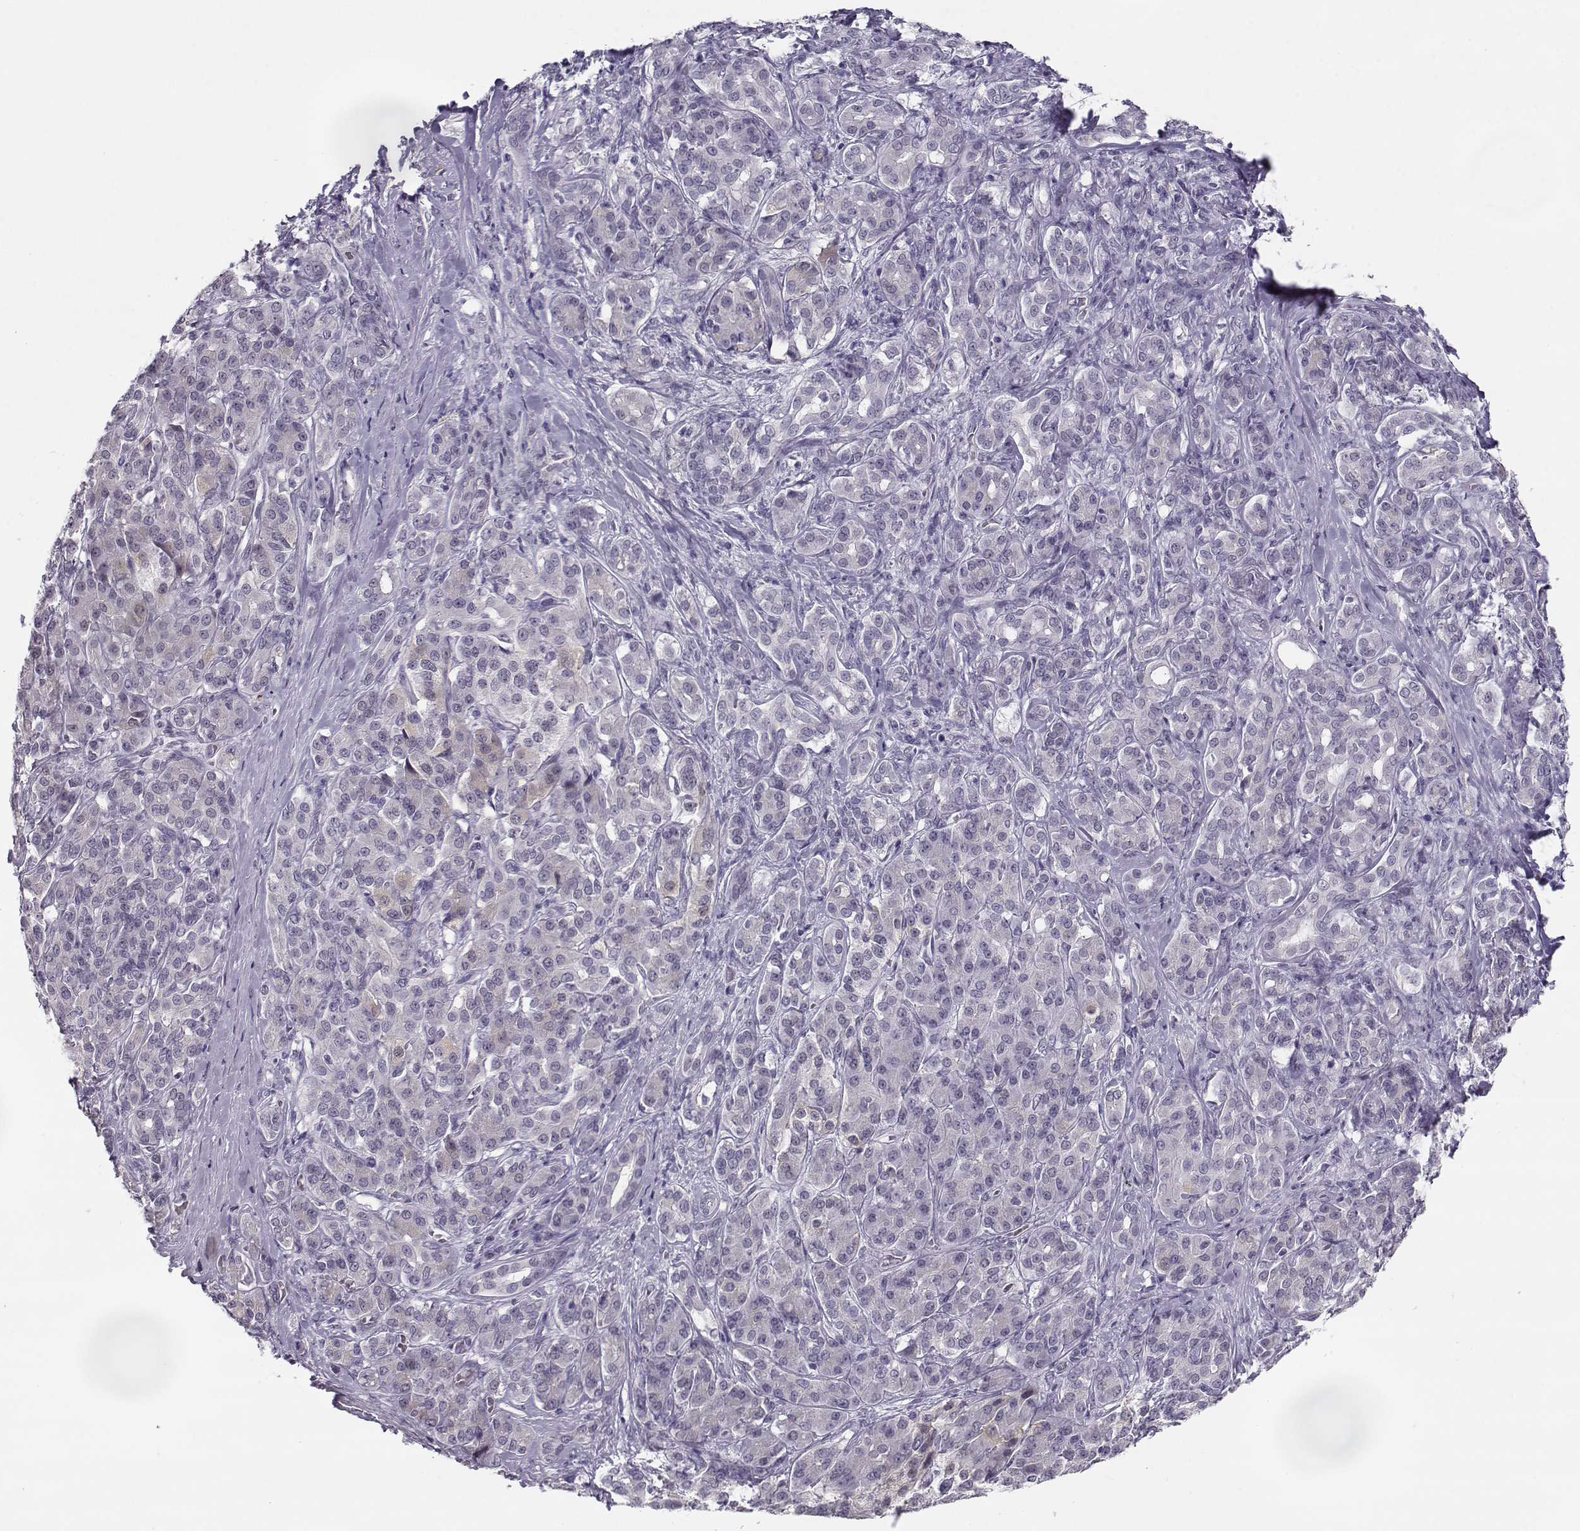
{"staining": {"intensity": "negative", "quantity": "none", "location": "none"}, "tissue": "pancreatic cancer", "cell_type": "Tumor cells", "image_type": "cancer", "snomed": [{"axis": "morphology", "description": "Normal tissue, NOS"}, {"axis": "morphology", "description": "Inflammation, NOS"}, {"axis": "morphology", "description": "Adenocarcinoma, NOS"}, {"axis": "topography", "description": "Pancreas"}], "caption": "Immunohistochemistry of pancreatic cancer demonstrates no staining in tumor cells. (Stains: DAB (3,3'-diaminobenzidine) immunohistochemistry with hematoxylin counter stain, Microscopy: brightfield microscopy at high magnification).", "gene": "C16orf86", "patient": {"sex": "male", "age": 57}}